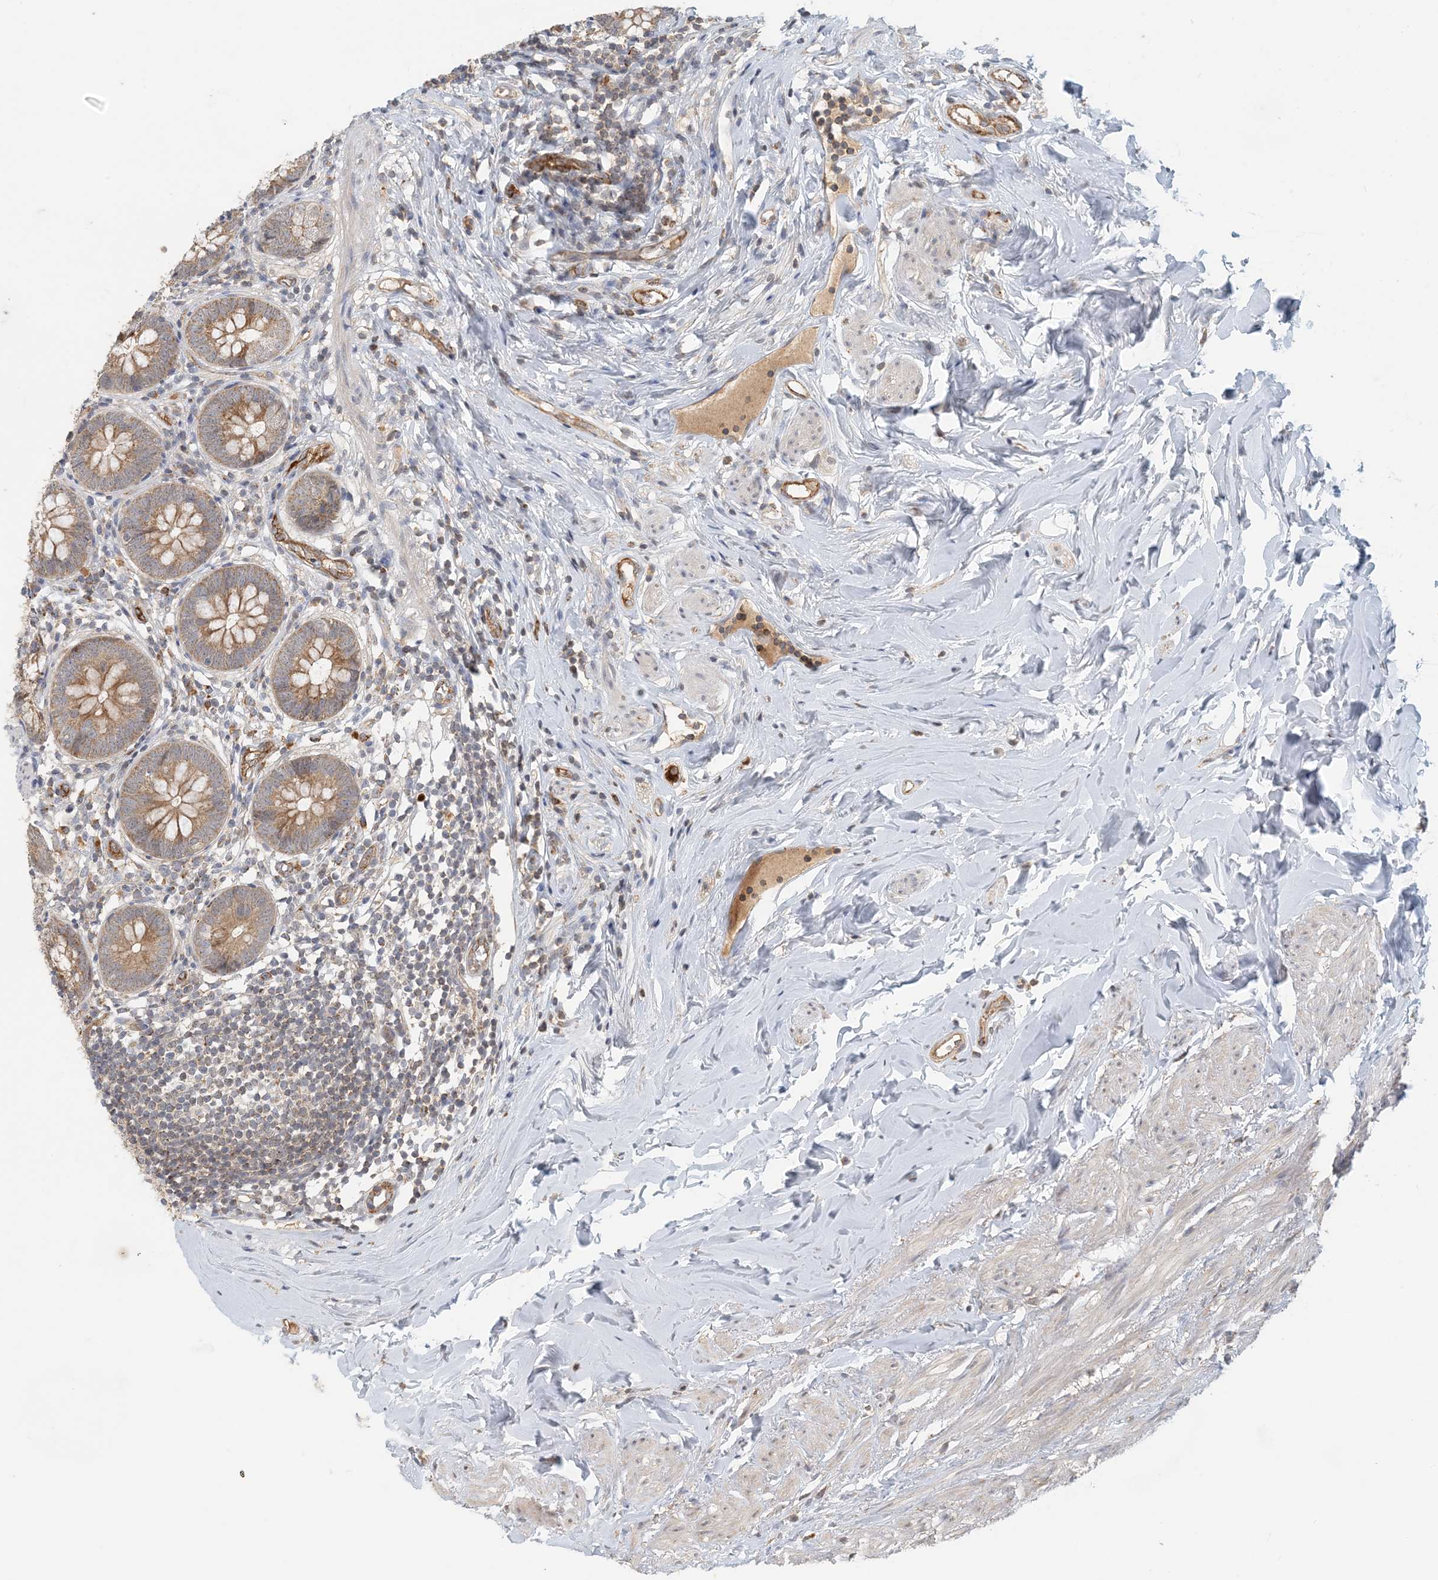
{"staining": {"intensity": "moderate", "quantity": ">75%", "location": "cytoplasmic/membranous"}, "tissue": "appendix", "cell_type": "Glandular cells", "image_type": "normal", "snomed": [{"axis": "morphology", "description": "Normal tissue, NOS"}, {"axis": "topography", "description": "Appendix"}], "caption": "Glandular cells show medium levels of moderate cytoplasmic/membranous expression in approximately >75% of cells in unremarkable human appendix. The protein is shown in brown color, while the nuclei are stained blue.", "gene": "ZBTB3", "patient": {"sex": "female", "age": 62}}